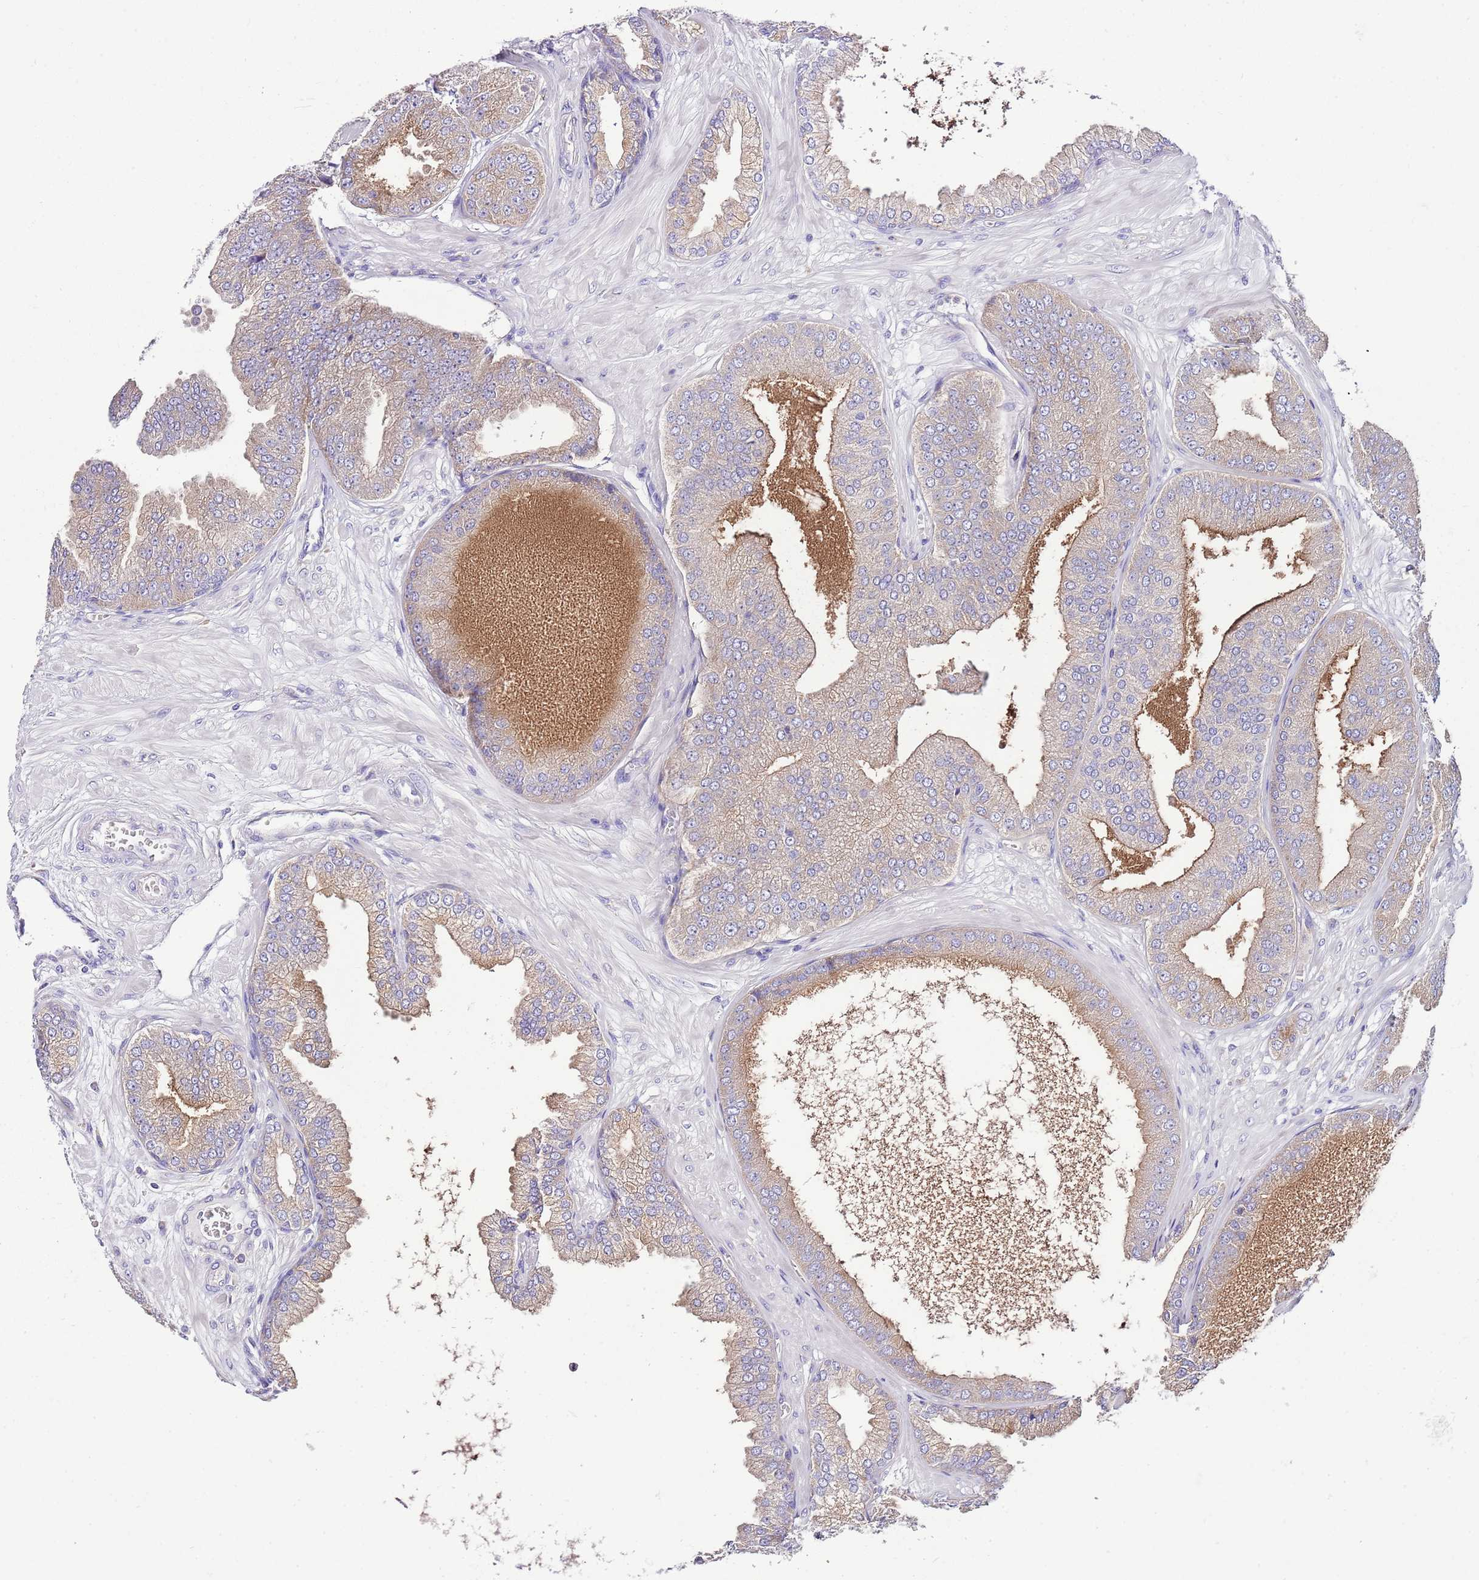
{"staining": {"intensity": "moderate", "quantity": ">75%", "location": "cytoplasmic/membranous"}, "tissue": "prostate cancer", "cell_type": "Tumor cells", "image_type": "cancer", "snomed": [{"axis": "morphology", "description": "Adenocarcinoma, Low grade"}, {"axis": "topography", "description": "Prostate"}], "caption": "Brown immunohistochemical staining in prostate cancer (low-grade adenocarcinoma) displays moderate cytoplasmic/membranous staining in approximately >75% of tumor cells.", "gene": "RPS10", "patient": {"sex": "male", "age": 55}}